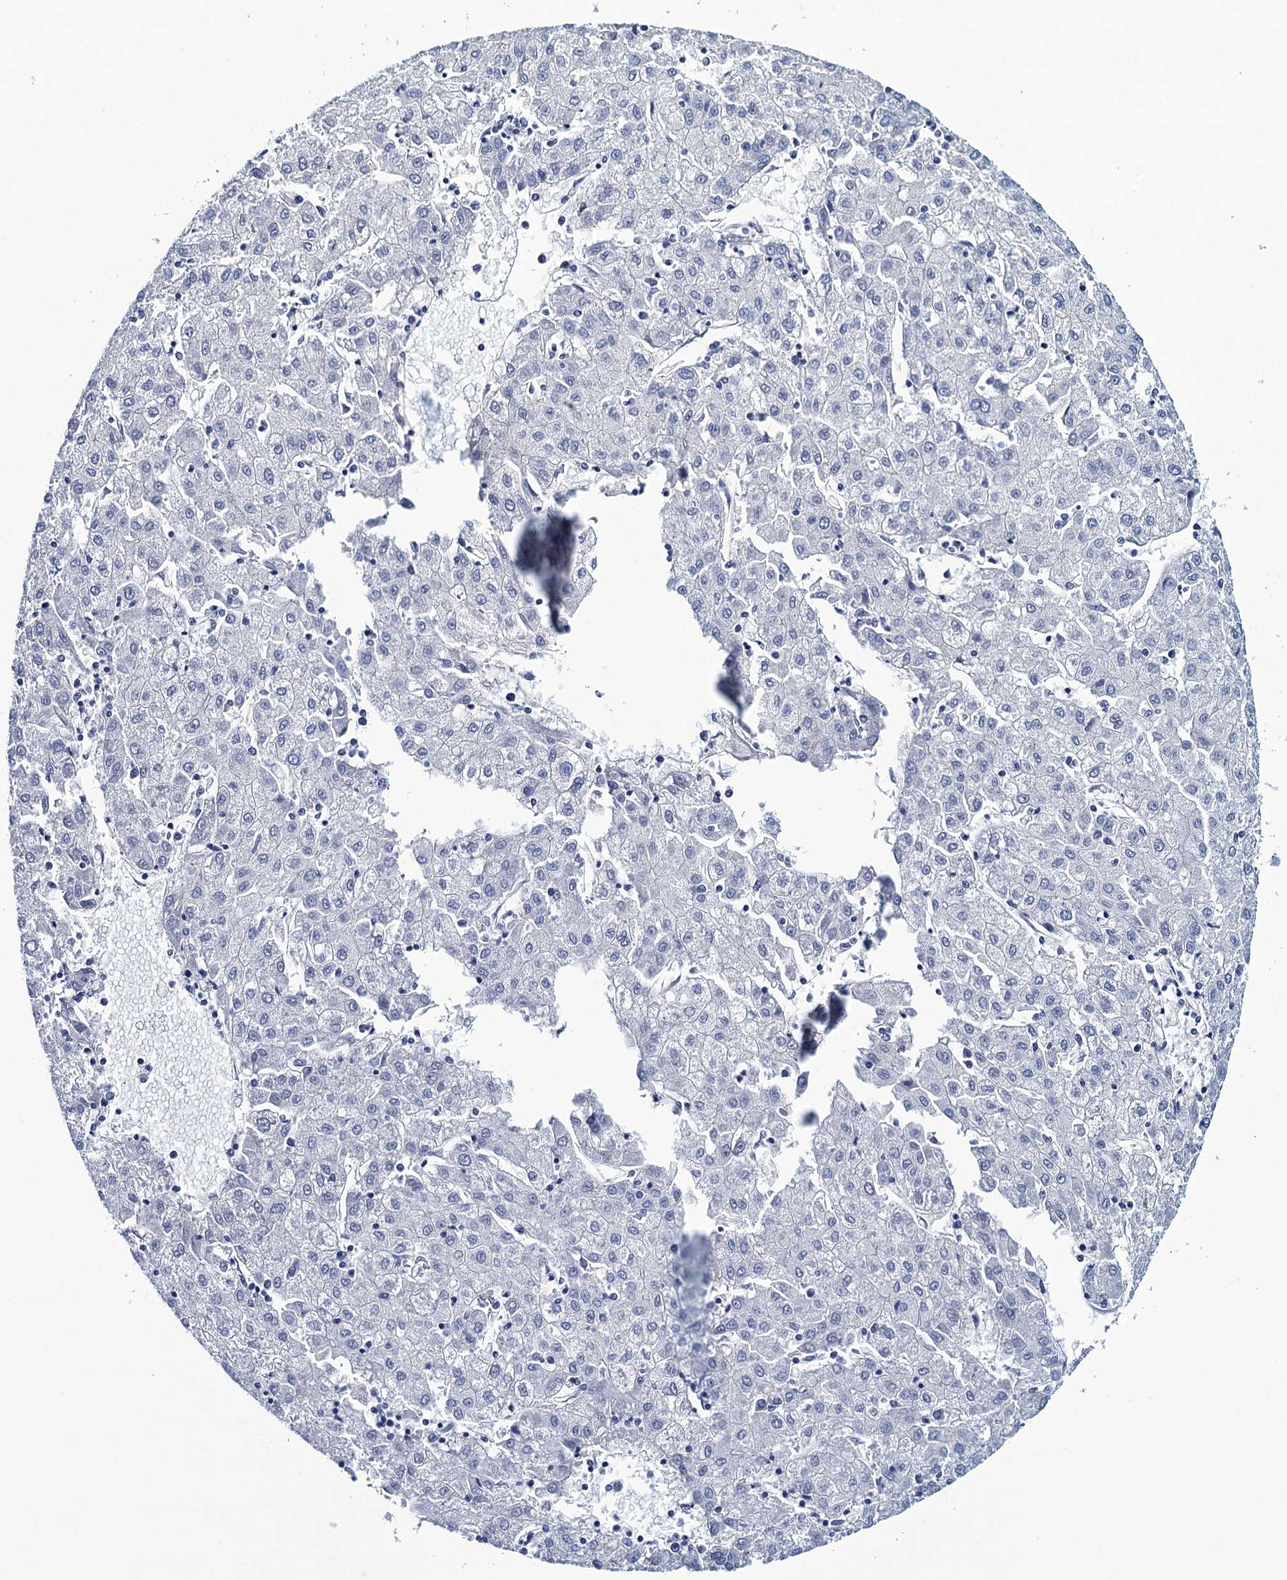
{"staining": {"intensity": "negative", "quantity": "none", "location": "none"}, "tissue": "liver cancer", "cell_type": "Tumor cells", "image_type": "cancer", "snomed": [{"axis": "morphology", "description": "Carcinoma, Hepatocellular, NOS"}, {"axis": "topography", "description": "Liver"}], "caption": "Immunohistochemical staining of liver cancer shows no significant staining in tumor cells.", "gene": "RHCG", "patient": {"sex": "male", "age": 72}}